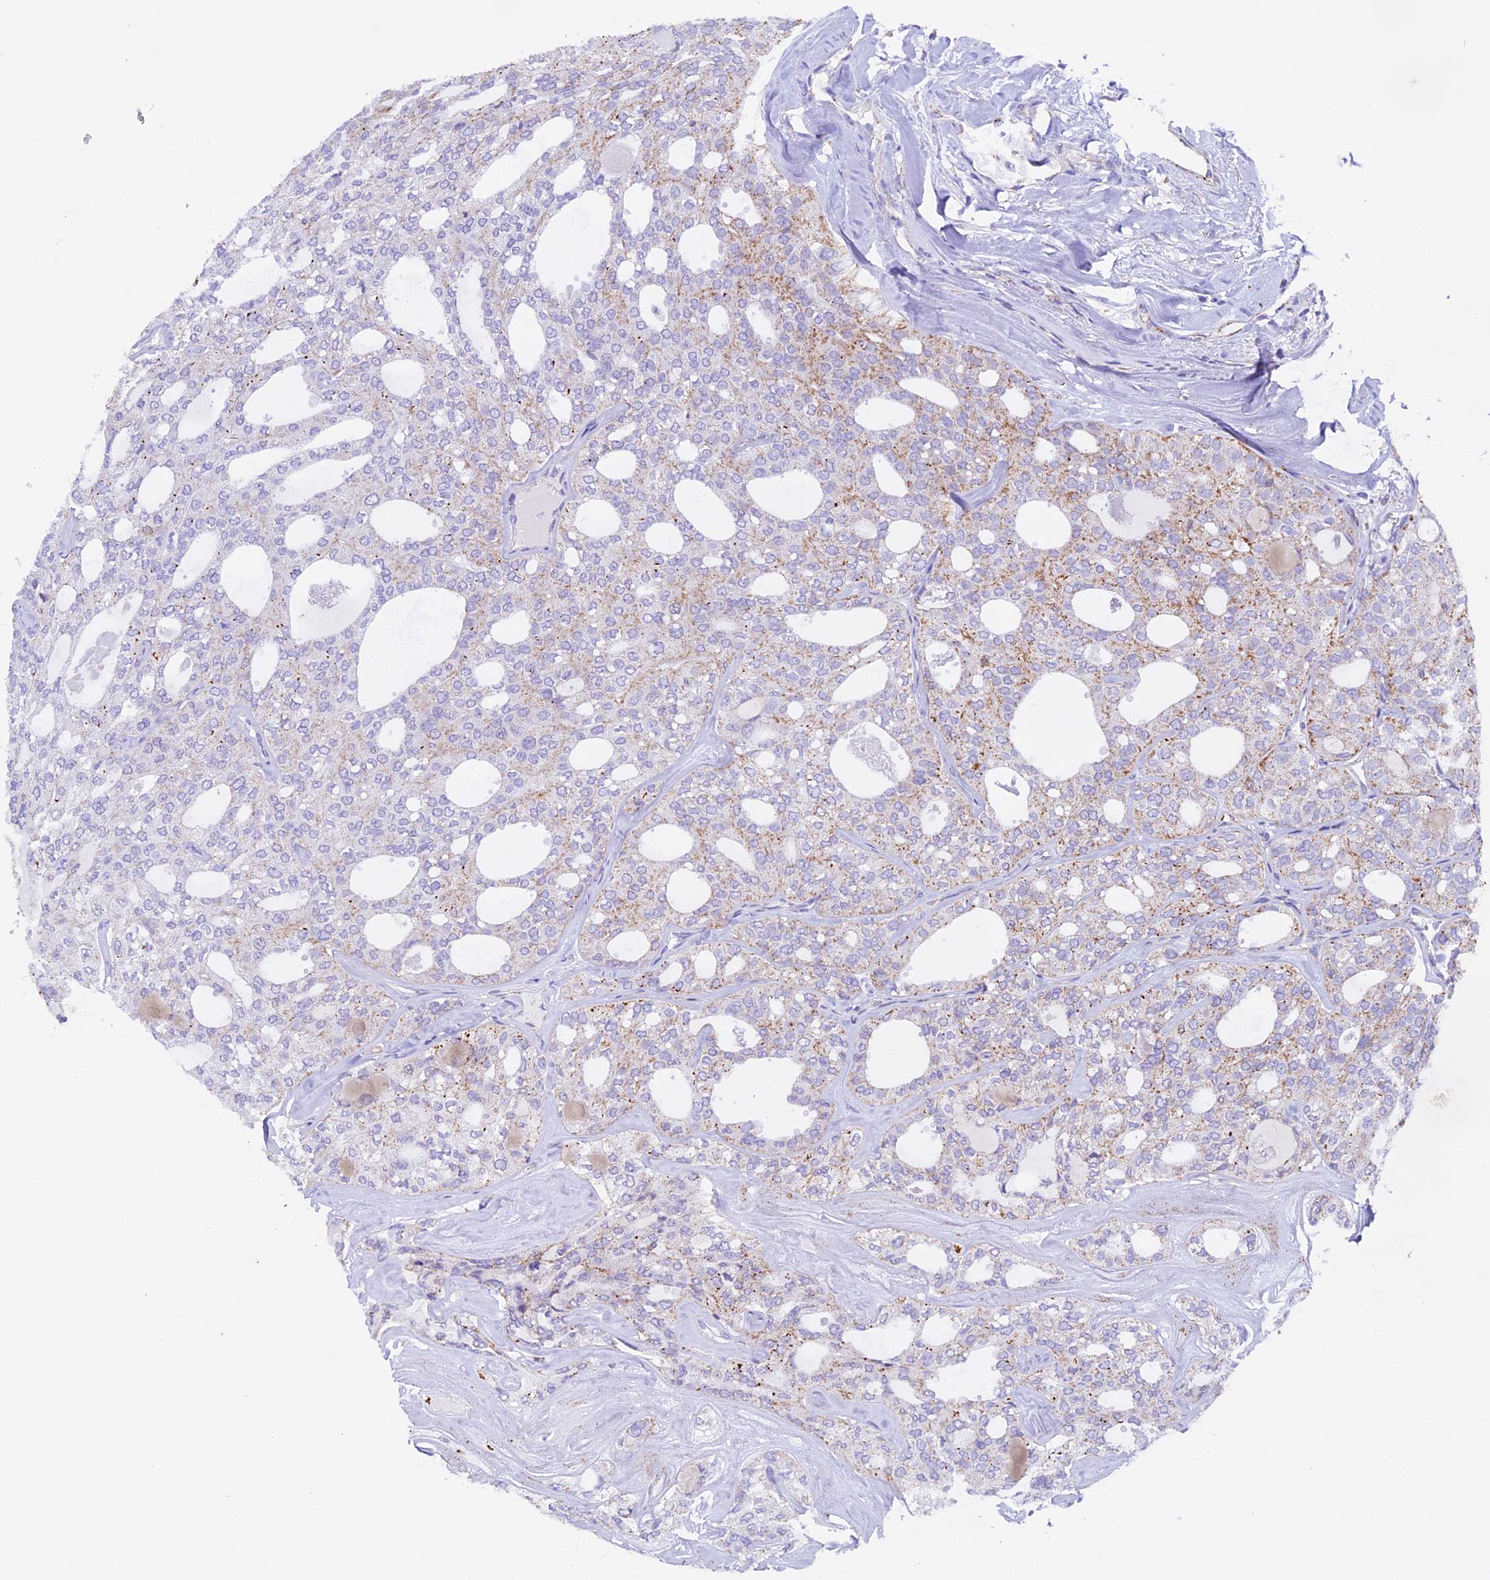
{"staining": {"intensity": "weak", "quantity": "<25%", "location": "cytoplasmic/membranous"}, "tissue": "thyroid cancer", "cell_type": "Tumor cells", "image_type": "cancer", "snomed": [{"axis": "morphology", "description": "Follicular adenoma carcinoma, NOS"}, {"axis": "topography", "description": "Thyroid gland"}], "caption": "Tumor cells are negative for protein expression in human thyroid follicular adenoma carcinoma.", "gene": "TFAM", "patient": {"sex": "male", "age": 75}}